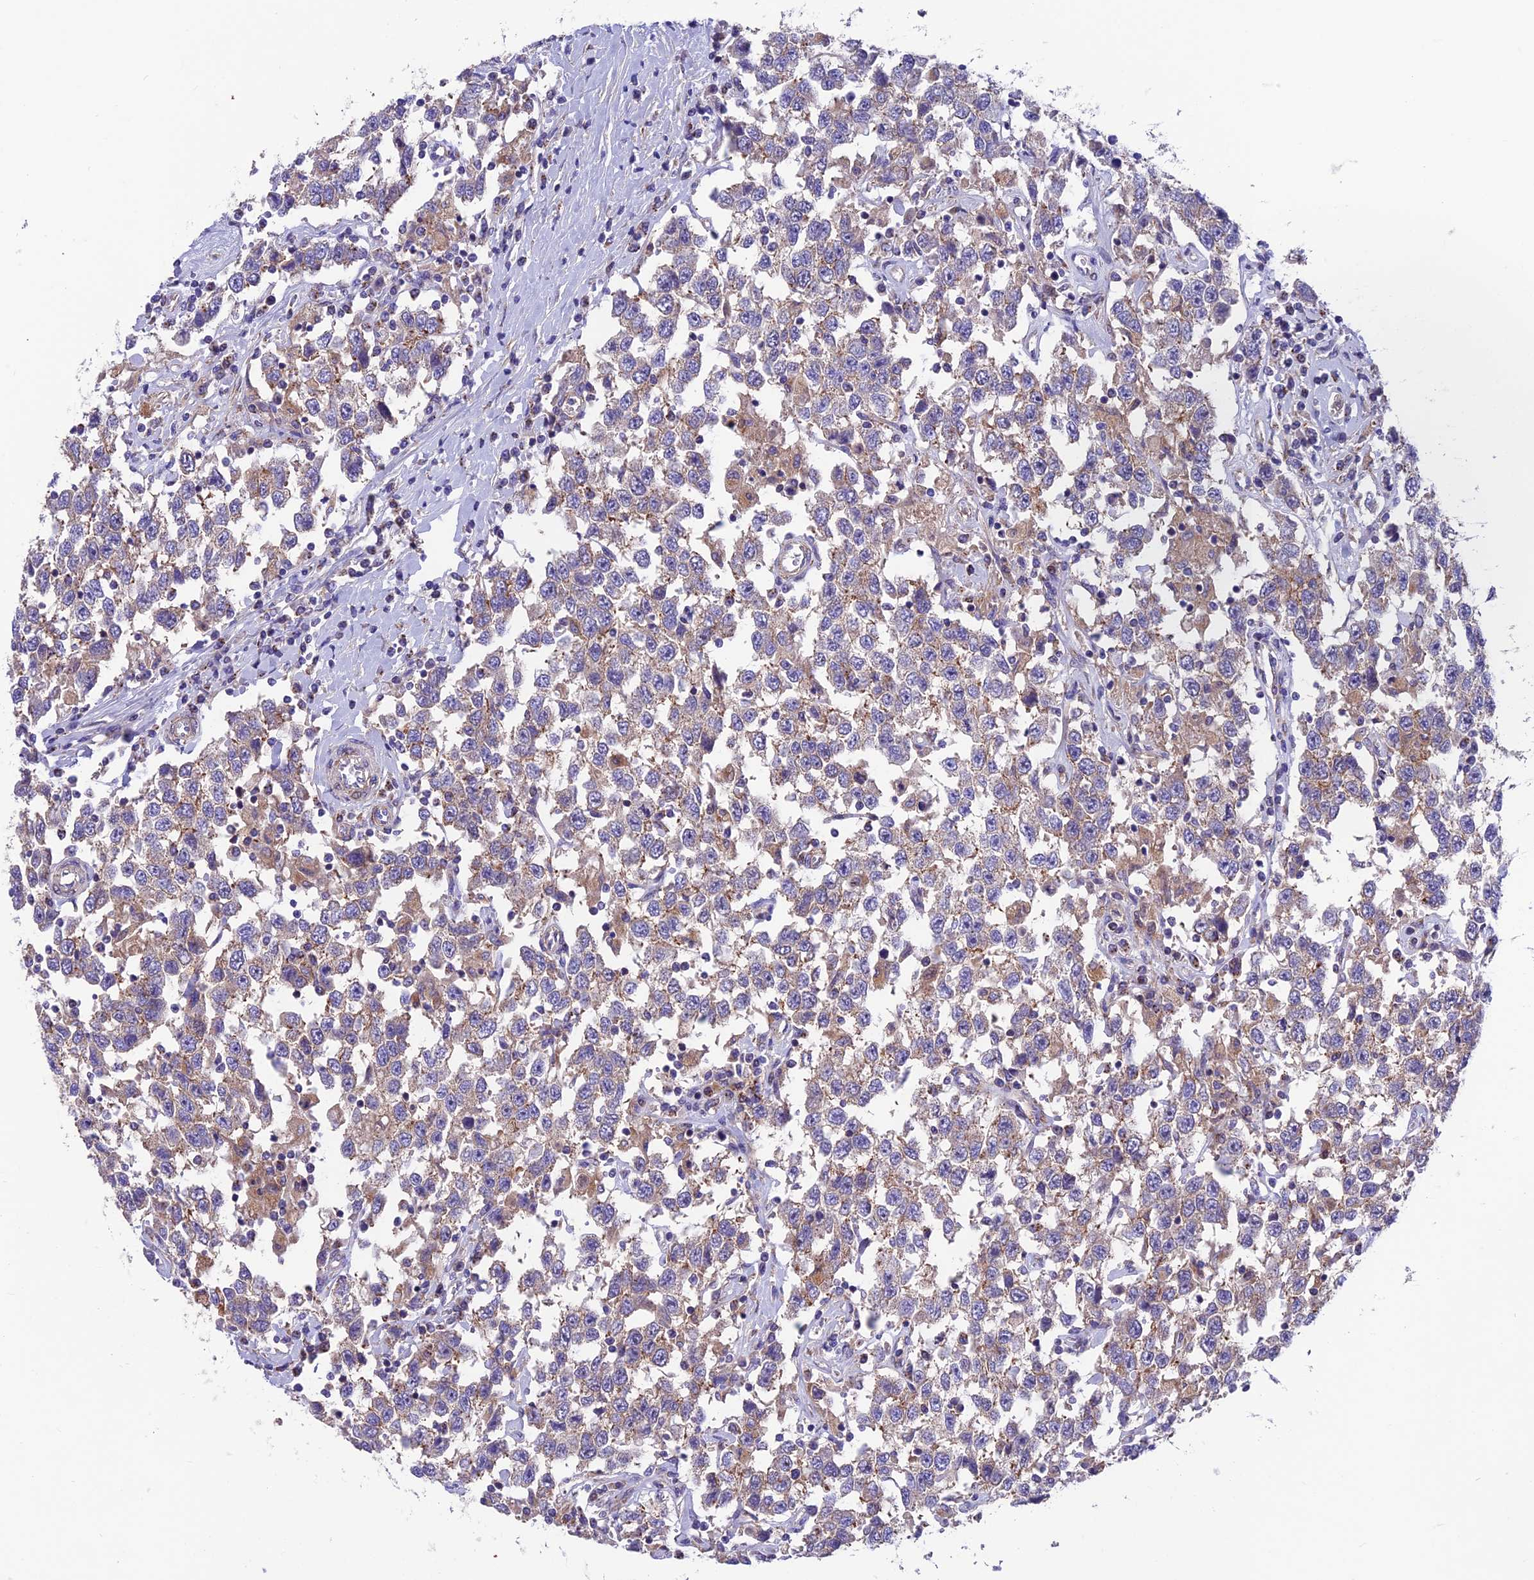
{"staining": {"intensity": "weak", "quantity": ">75%", "location": "cytoplasmic/membranous"}, "tissue": "testis cancer", "cell_type": "Tumor cells", "image_type": "cancer", "snomed": [{"axis": "morphology", "description": "Seminoma, NOS"}, {"axis": "topography", "description": "Testis"}], "caption": "A histopathology image of testis cancer (seminoma) stained for a protein demonstrates weak cytoplasmic/membranous brown staining in tumor cells.", "gene": "VPS16", "patient": {"sex": "male", "age": 41}}